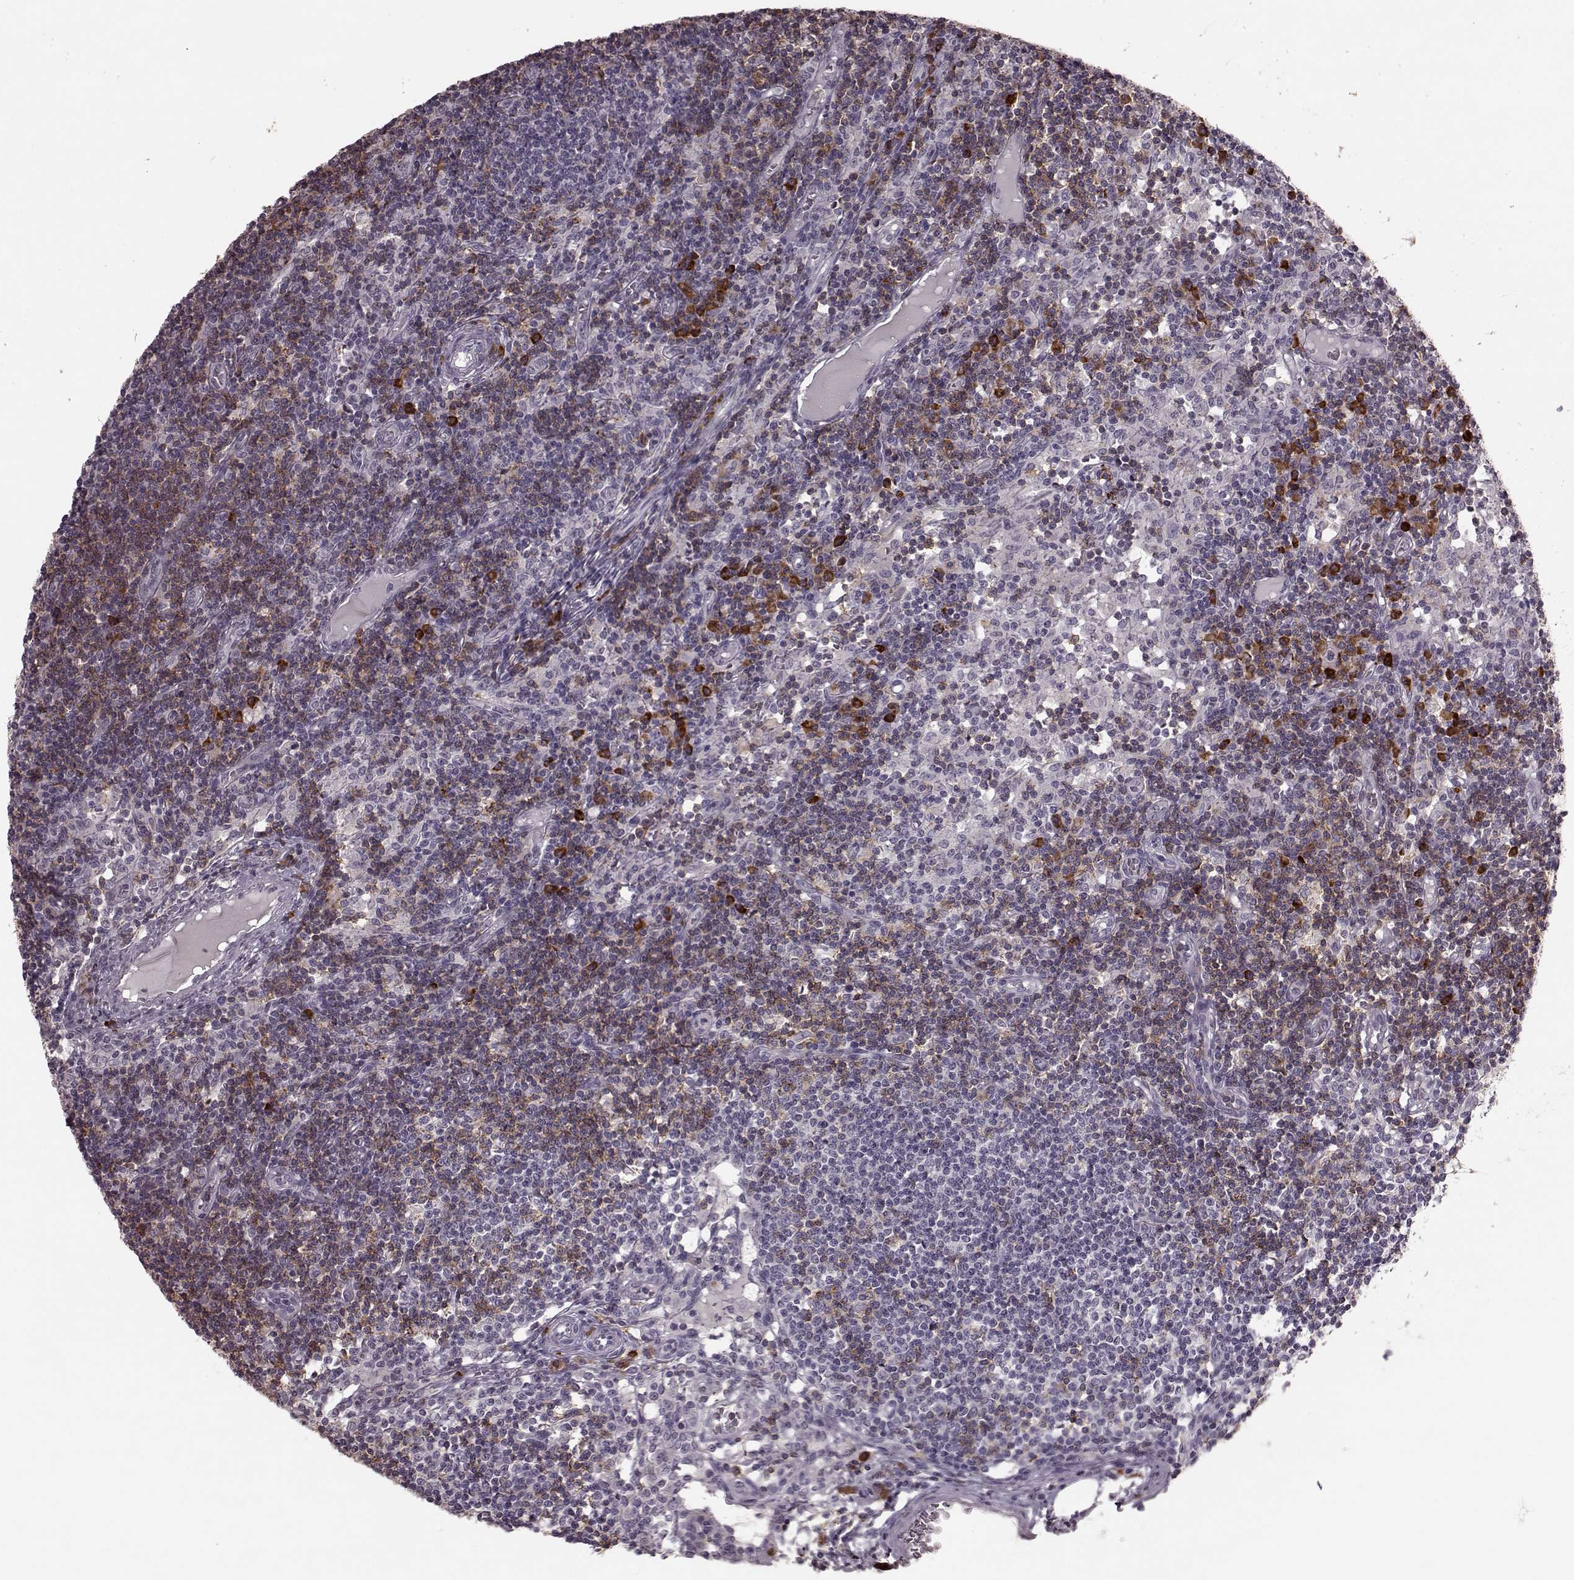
{"staining": {"intensity": "weak", "quantity": "<25%", "location": "cytoplasmic/membranous"}, "tissue": "lymph node", "cell_type": "Germinal center cells", "image_type": "normal", "snomed": [{"axis": "morphology", "description": "Normal tissue, NOS"}, {"axis": "topography", "description": "Lymph node"}], "caption": "Immunohistochemical staining of normal lymph node reveals no significant expression in germinal center cells.", "gene": "CD28", "patient": {"sex": "female", "age": 72}}